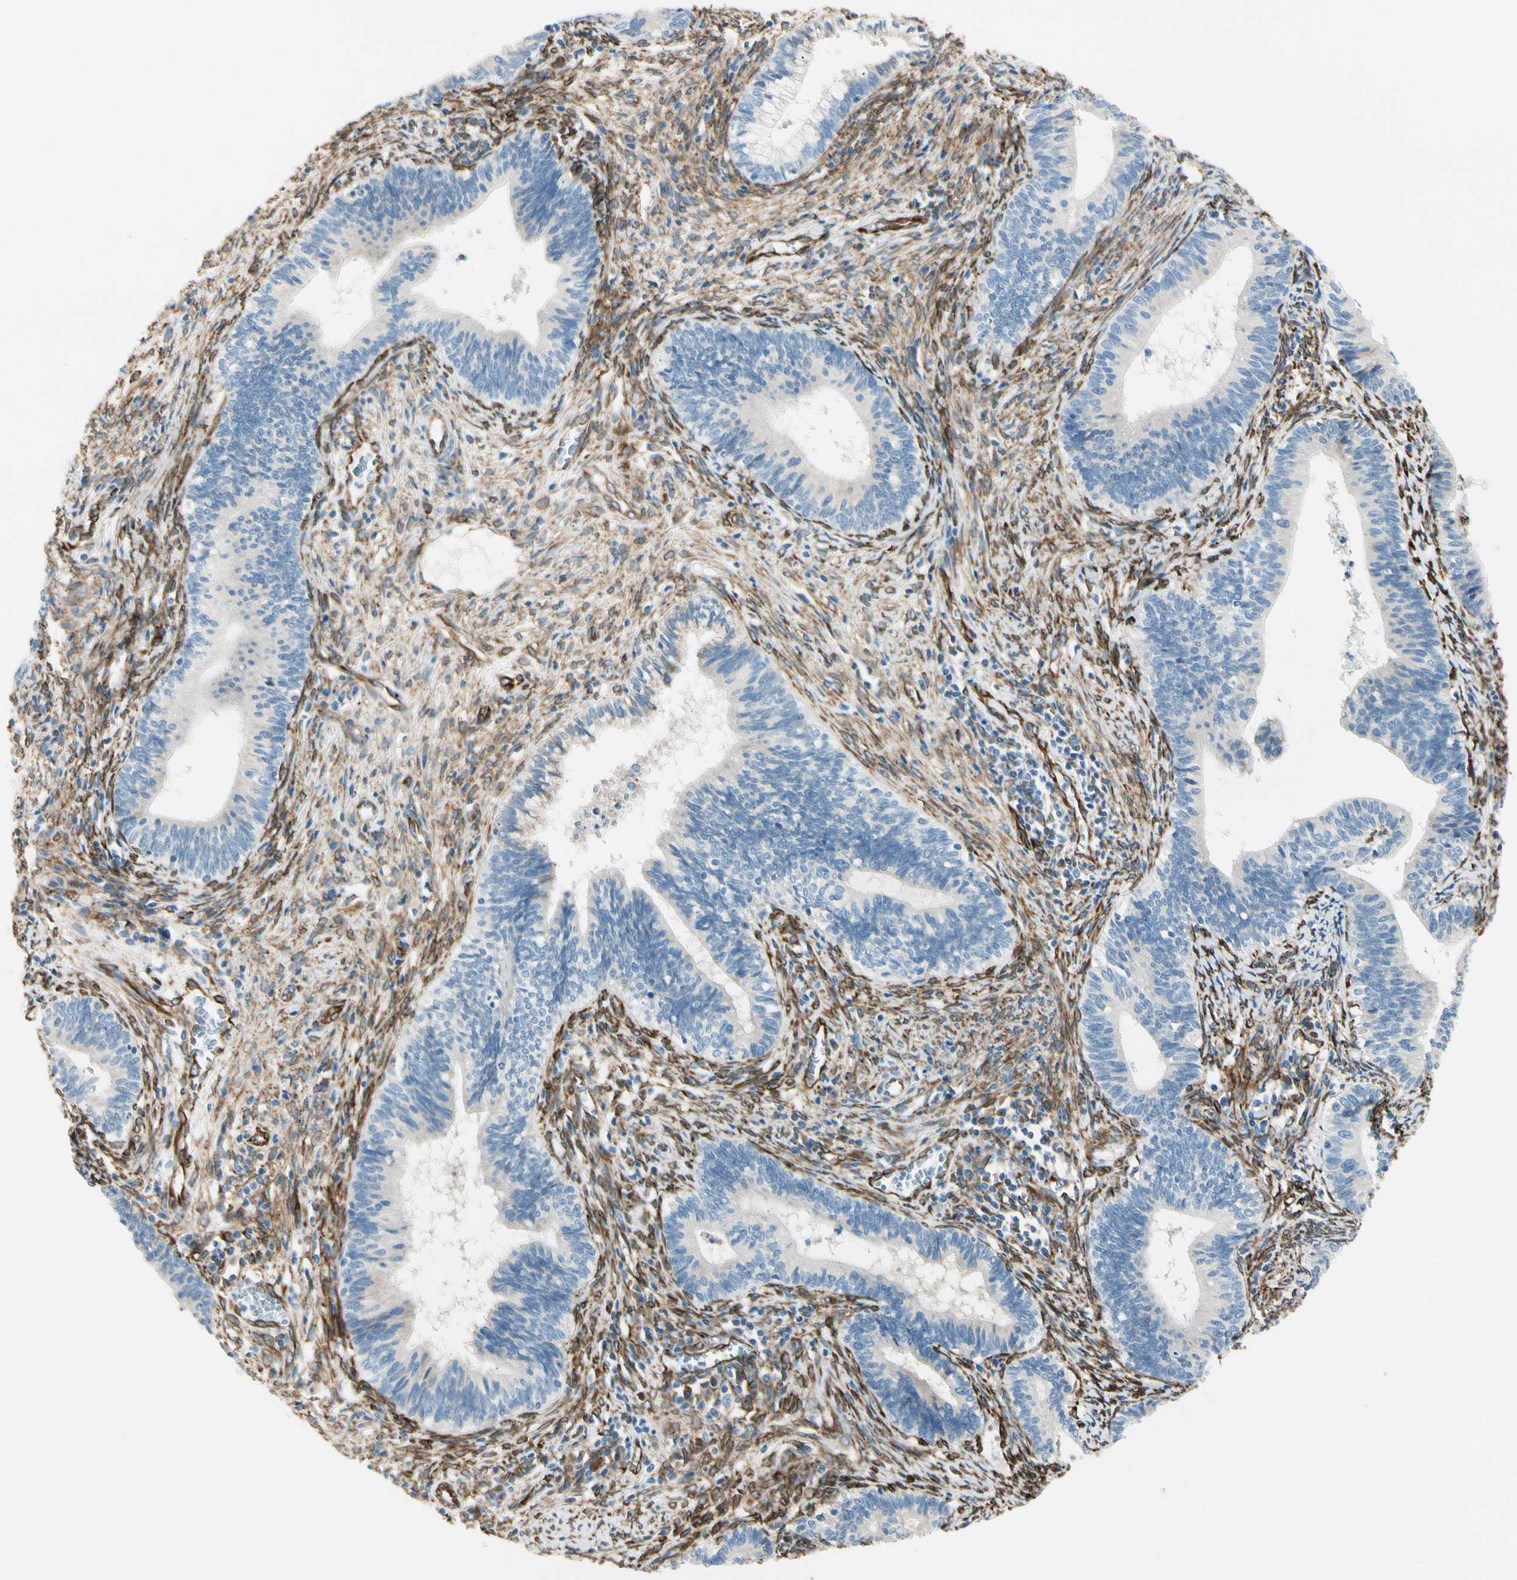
{"staining": {"intensity": "moderate", "quantity": "<25%", "location": "cytoplasmic/membranous"}, "tissue": "cervical cancer", "cell_type": "Tumor cells", "image_type": "cancer", "snomed": [{"axis": "morphology", "description": "Adenocarcinoma, NOS"}, {"axis": "topography", "description": "Cervix"}], "caption": "Immunohistochemical staining of human cervical adenocarcinoma exhibits moderate cytoplasmic/membranous protein staining in about <25% of tumor cells.", "gene": "FKBP7", "patient": {"sex": "female", "age": 44}}